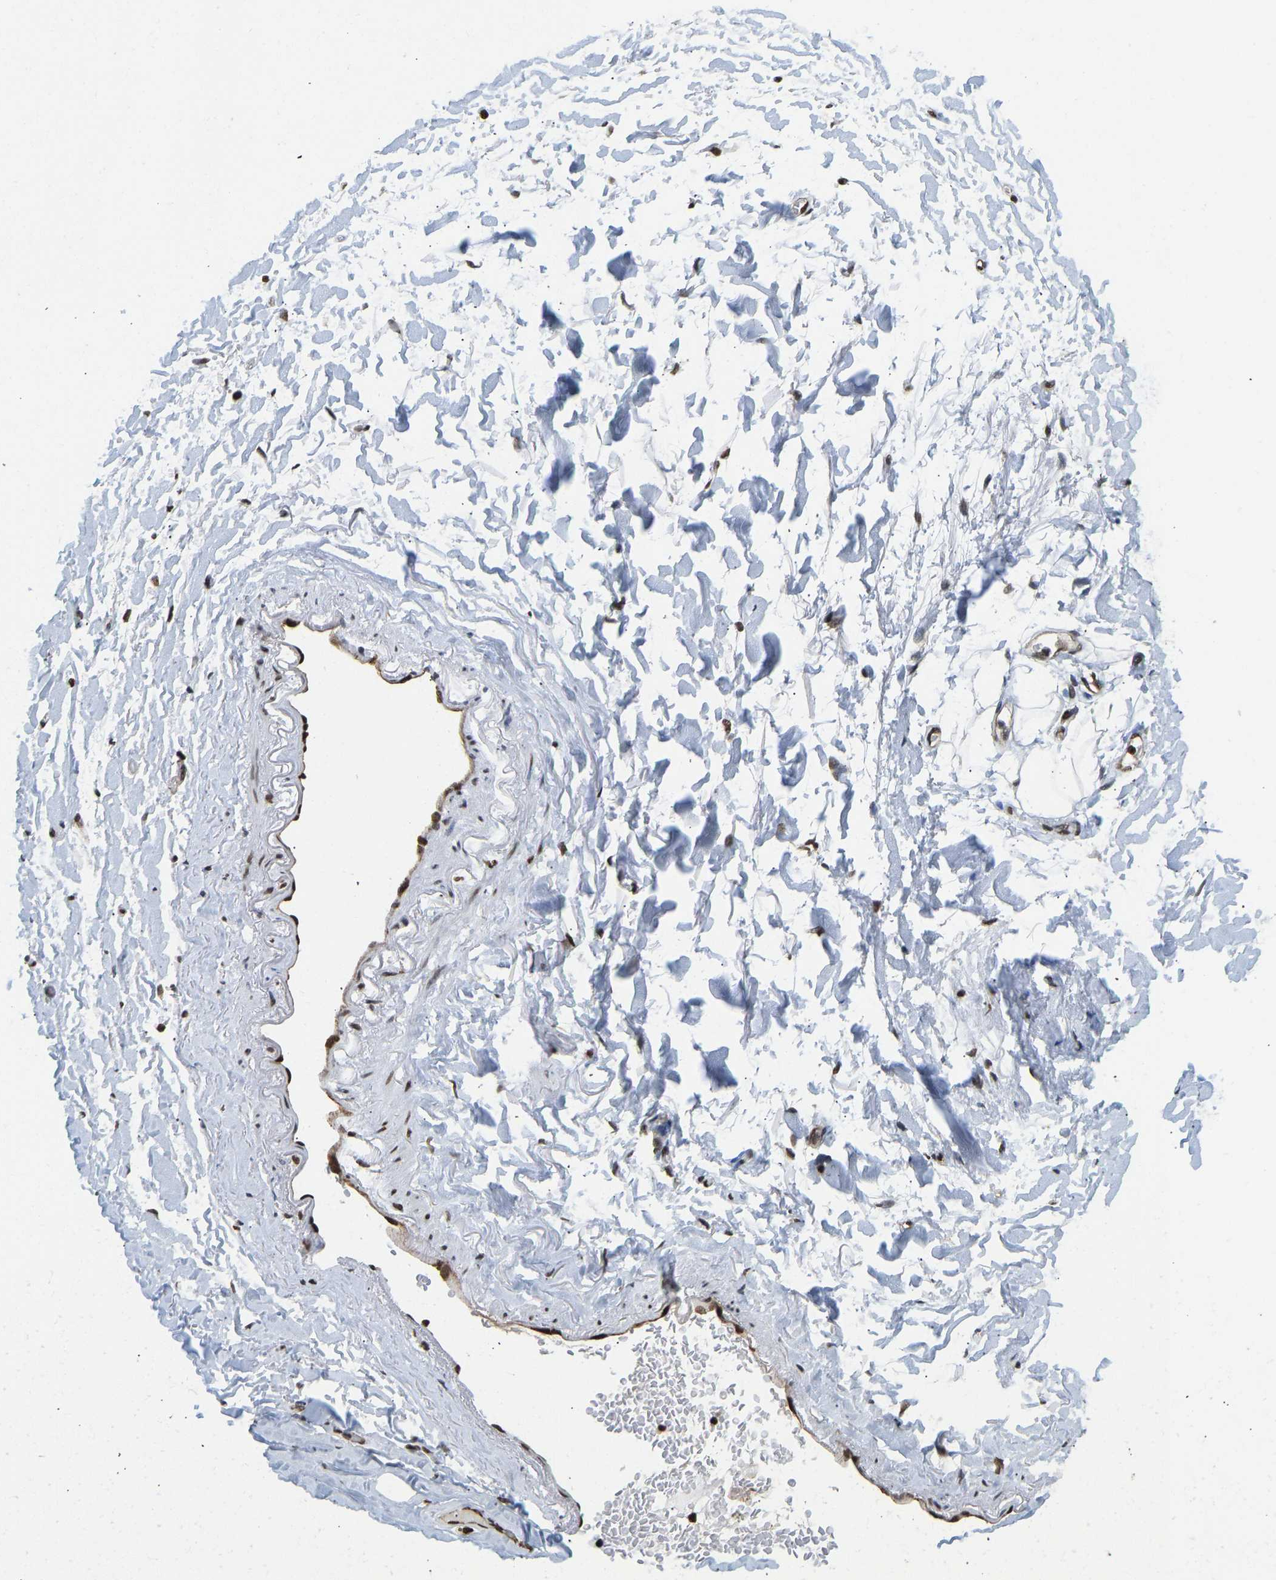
{"staining": {"intensity": "strong", "quantity": ">75%", "location": "nuclear"}, "tissue": "adipose tissue", "cell_type": "Adipocytes", "image_type": "normal", "snomed": [{"axis": "morphology", "description": "Normal tissue, NOS"}, {"axis": "topography", "description": "Cartilage tissue"}, {"axis": "topography", "description": "Bronchus"}], "caption": "DAB (3,3'-diaminobenzidine) immunohistochemical staining of normal adipose tissue exhibits strong nuclear protein positivity in approximately >75% of adipocytes.", "gene": "ZSCAN20", "patient": {"sex": "female", "age": 73}}